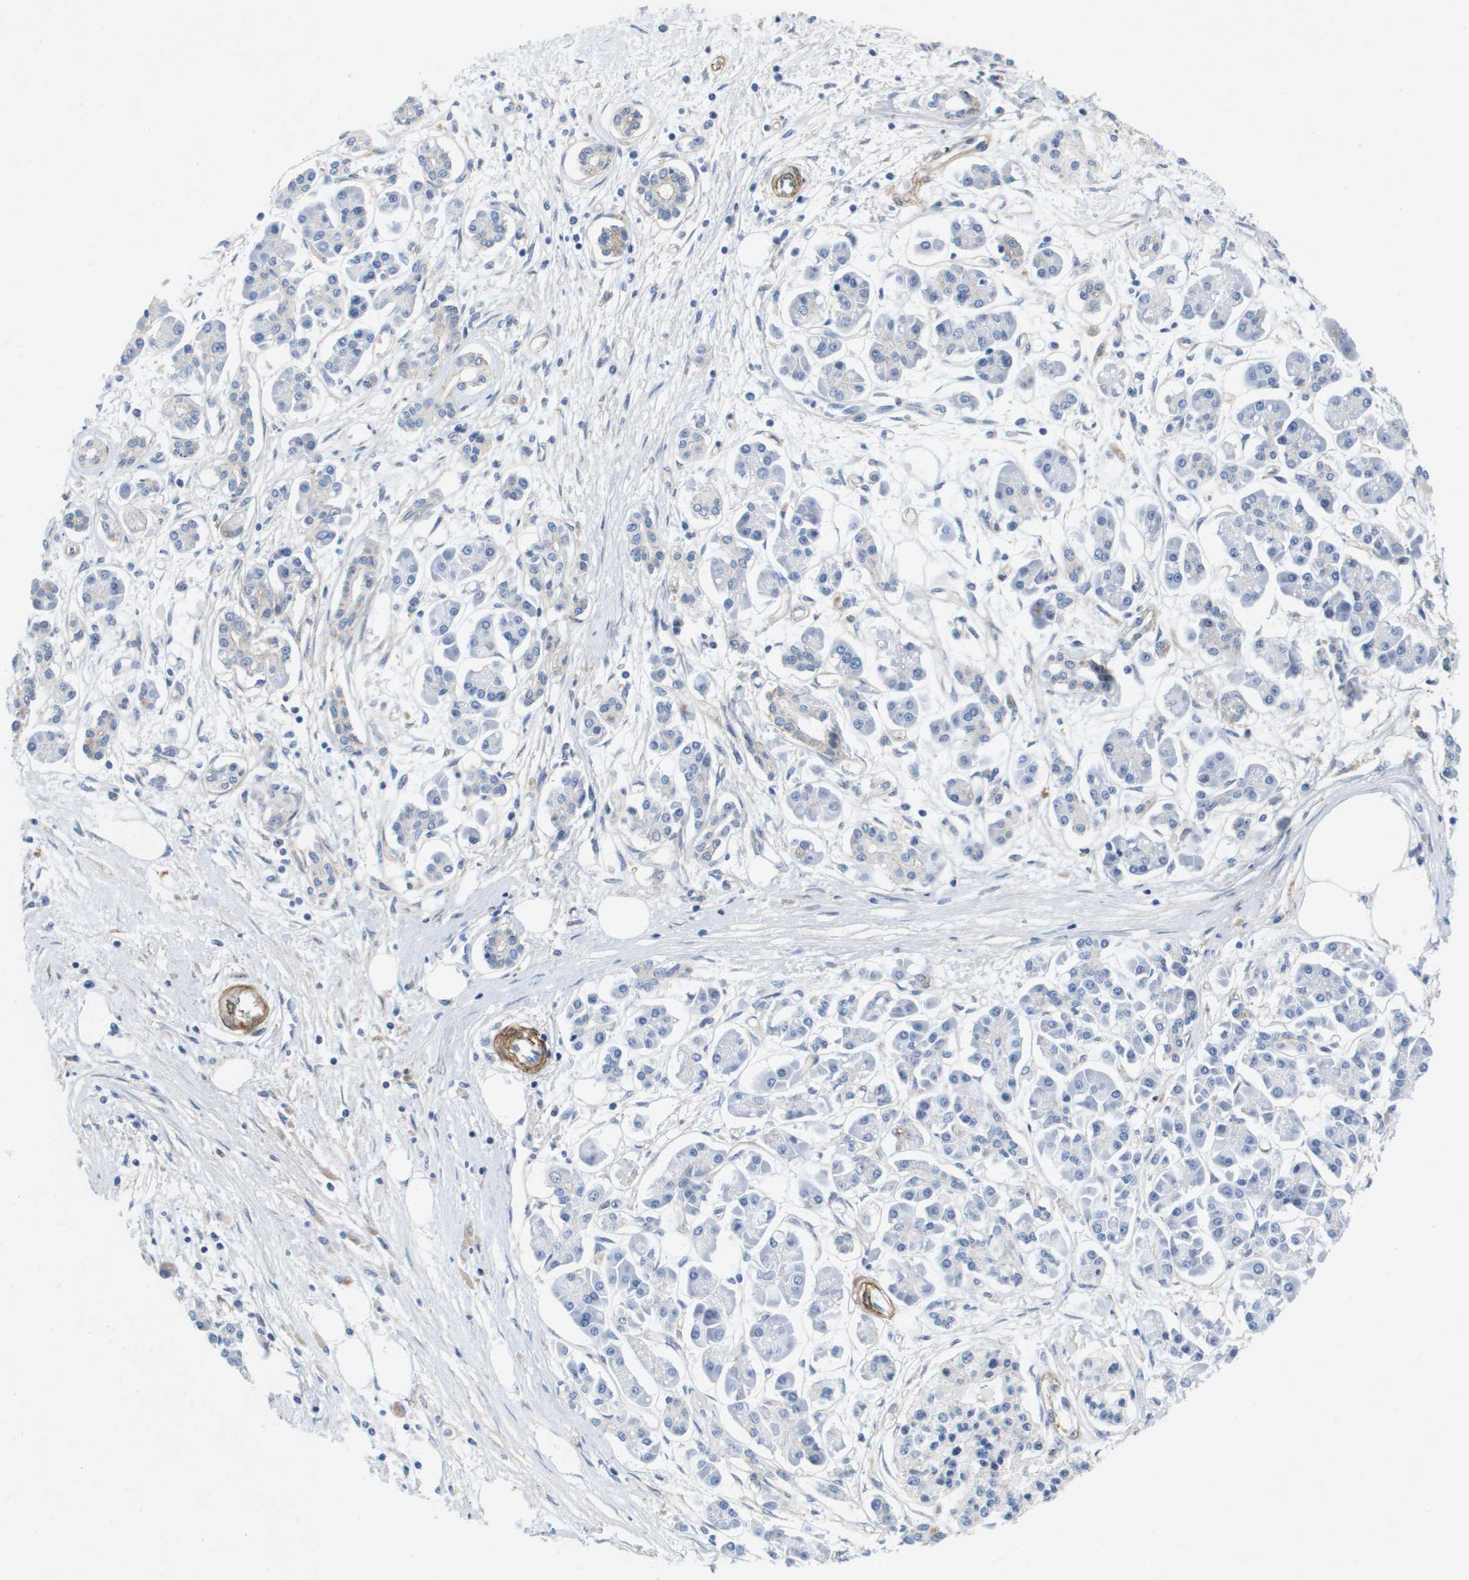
{"staining": {"intensity": "negative", "quantity": "none", "location": "none"}, "tissue": "pancreatic cancer", "cell_type": "Tumor cells", "image_type": "cancer", "snomed": [{"axis": "morphology", "description": "Adenocarcinoma, NOS"}, {"axis": "topography", "description": "Pancreas"}], "caption": "Pancreatic adenocarcinoma was stained to show a protein in brown. There is no significant expression in tumor cells.", "gene": "LPP", "patient": {"sex": "female", "age": 77}}